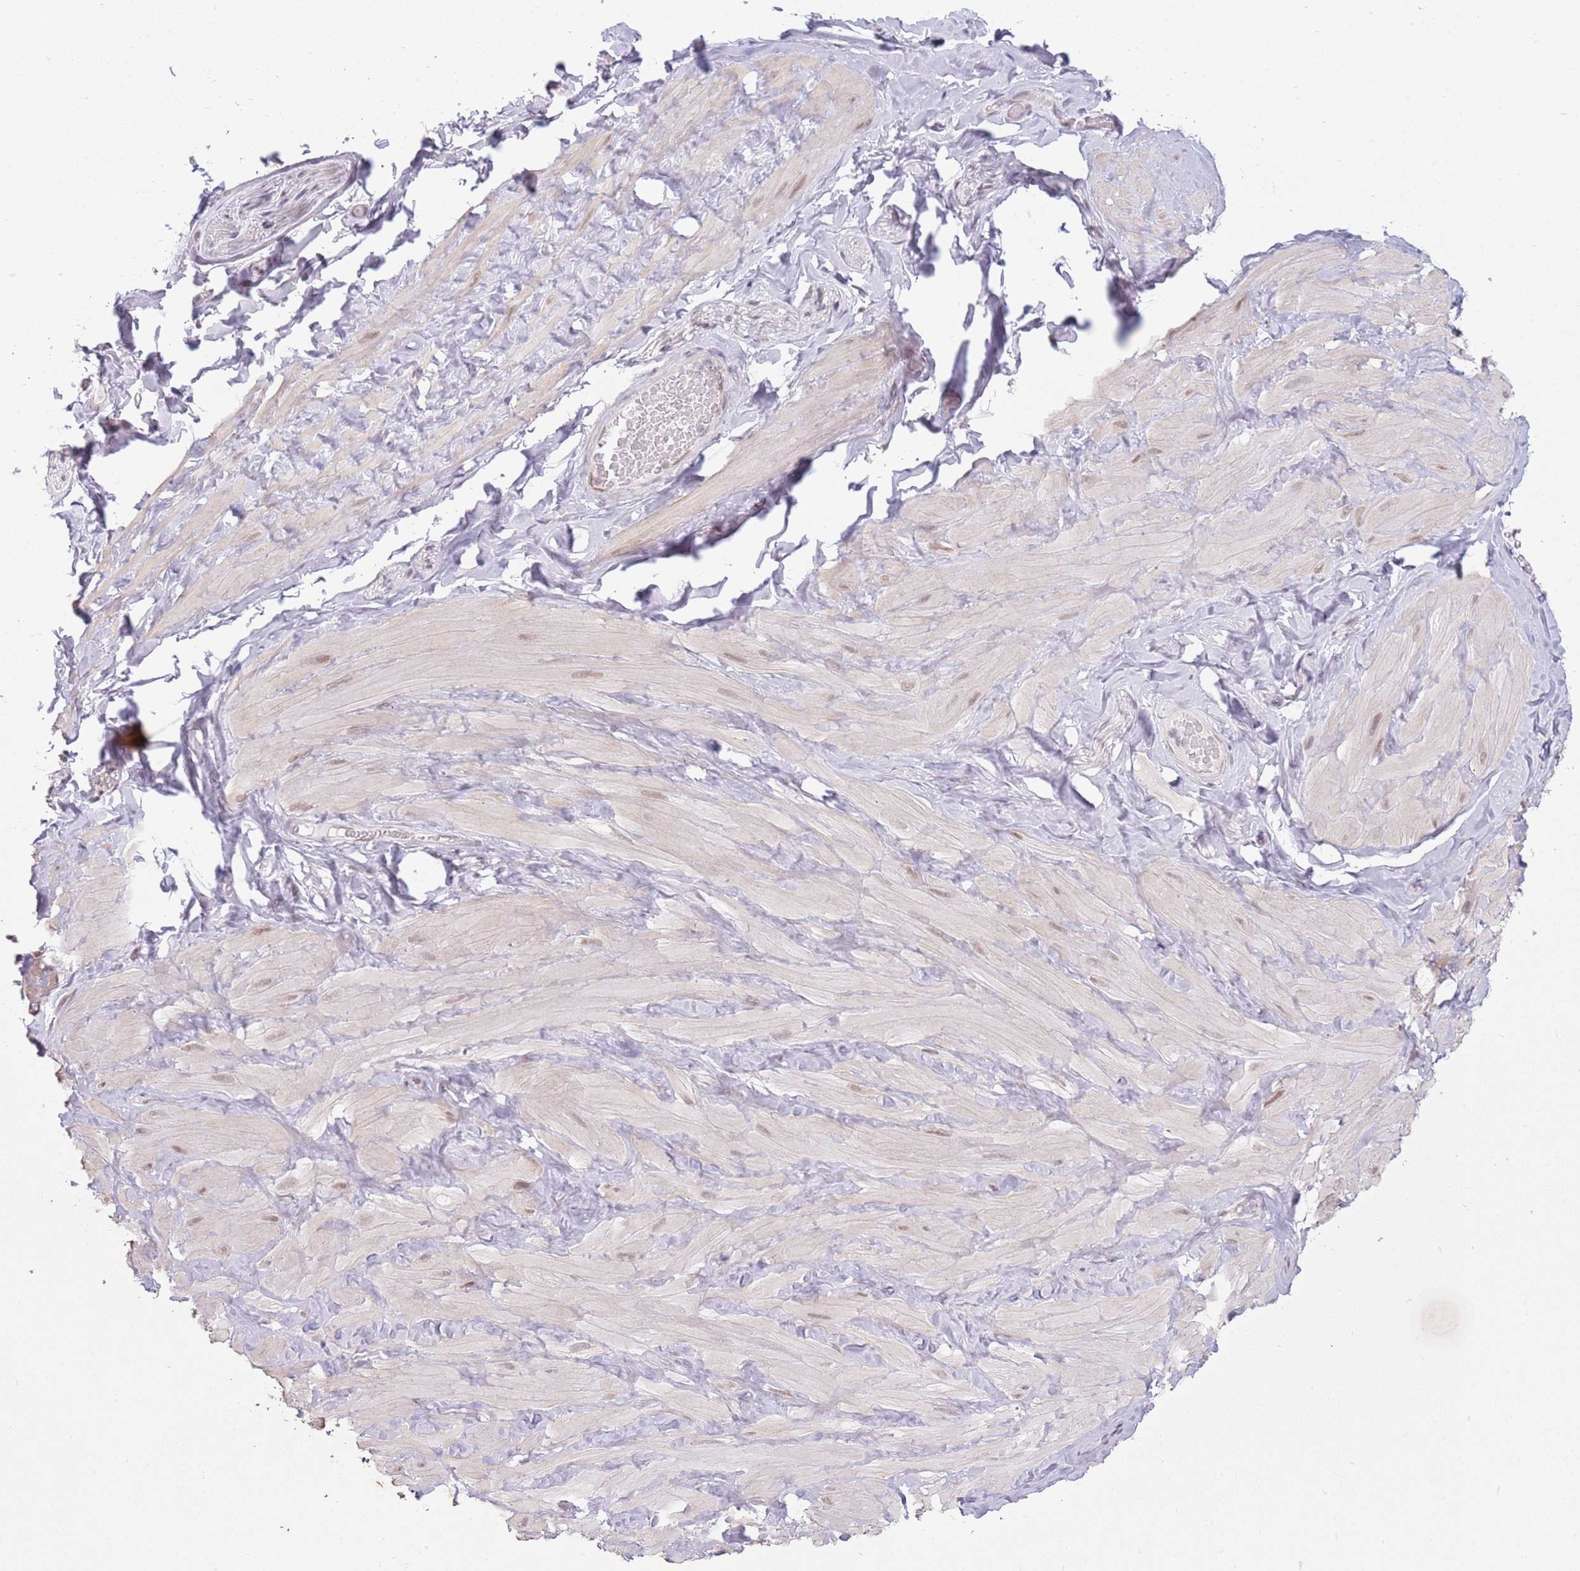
{"staining": {"intensity": "negative", "quantity": "none", "location": "none"}, "tissue": "soft tissue", "cell_type": "Chondrocytes", "image_type": "normal", "snomed": [{"axis": "morphology", "description": "Normal tissue, NOS"}, {"axis": "topography", "description": "Soft tissue"}, {"axis": "topography", "description": "Vascular tissue"}], "caption": "An image of soft tissue stained for a protein exhibits no brown staining in chondrocytes.", "gene": "ZNF574", "patient": {"sex": "male", "age": 41}}